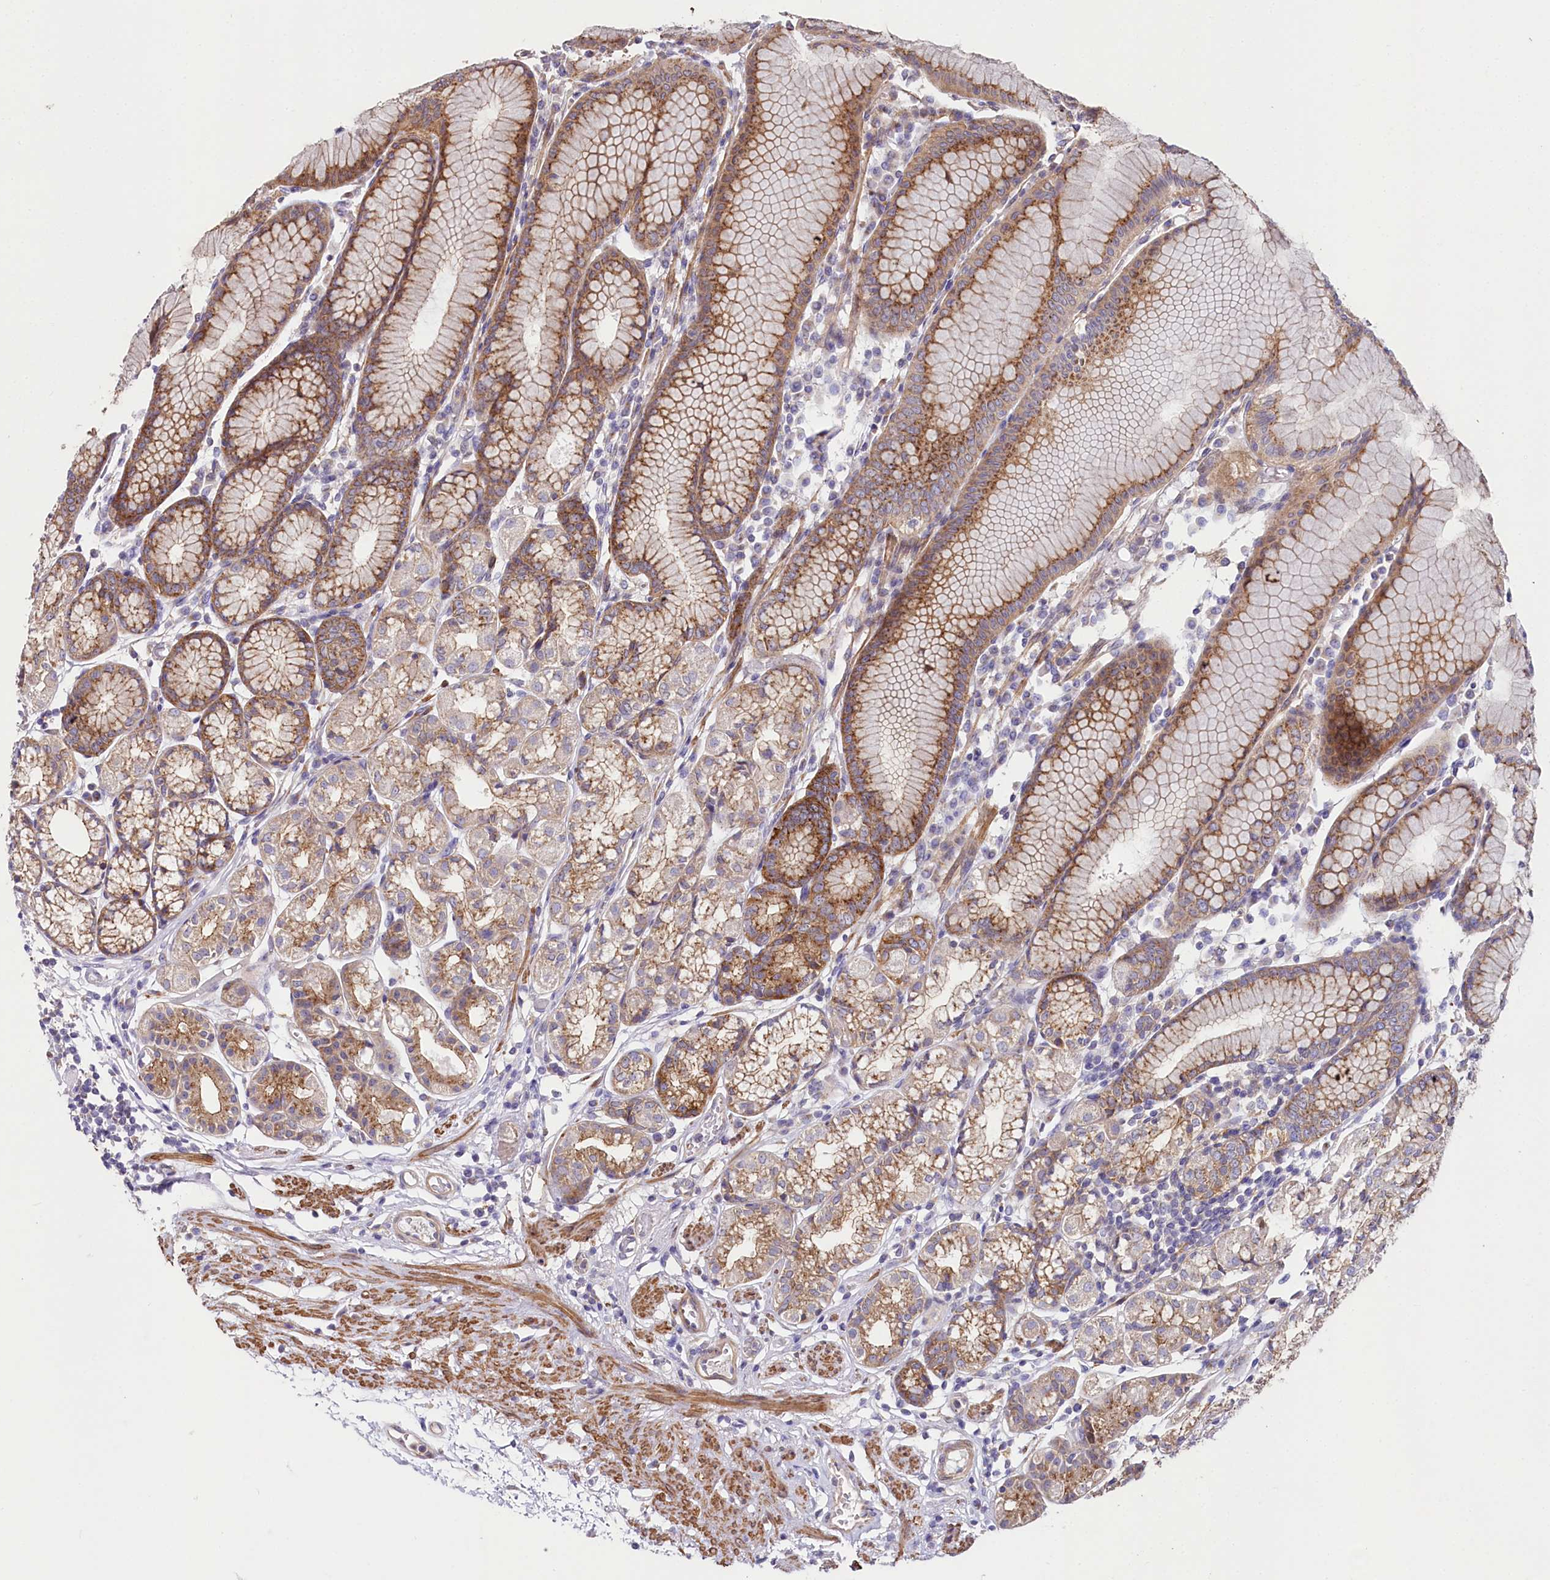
{"staining": {"intensity": "moderate", "quantity": ">75%", "location": "cytoplasmic/membranous"}, "tissue": "stomach", "cell_type": "Glandular cells", "image_type": "normal", "snomed": [{"axis": "morphology", "description": "Normal tissue, NOS"}, {"axis": "topography", "description": "Stomach"}], "caption": "About >75% of glandular cells in benign human stomach demonstrate moderate cytoplasmic/membranous protein expression as visualized by brown immunohistochemical staining.", "gene": "STX6", "patient": {"sex": "female", "age": 57}}